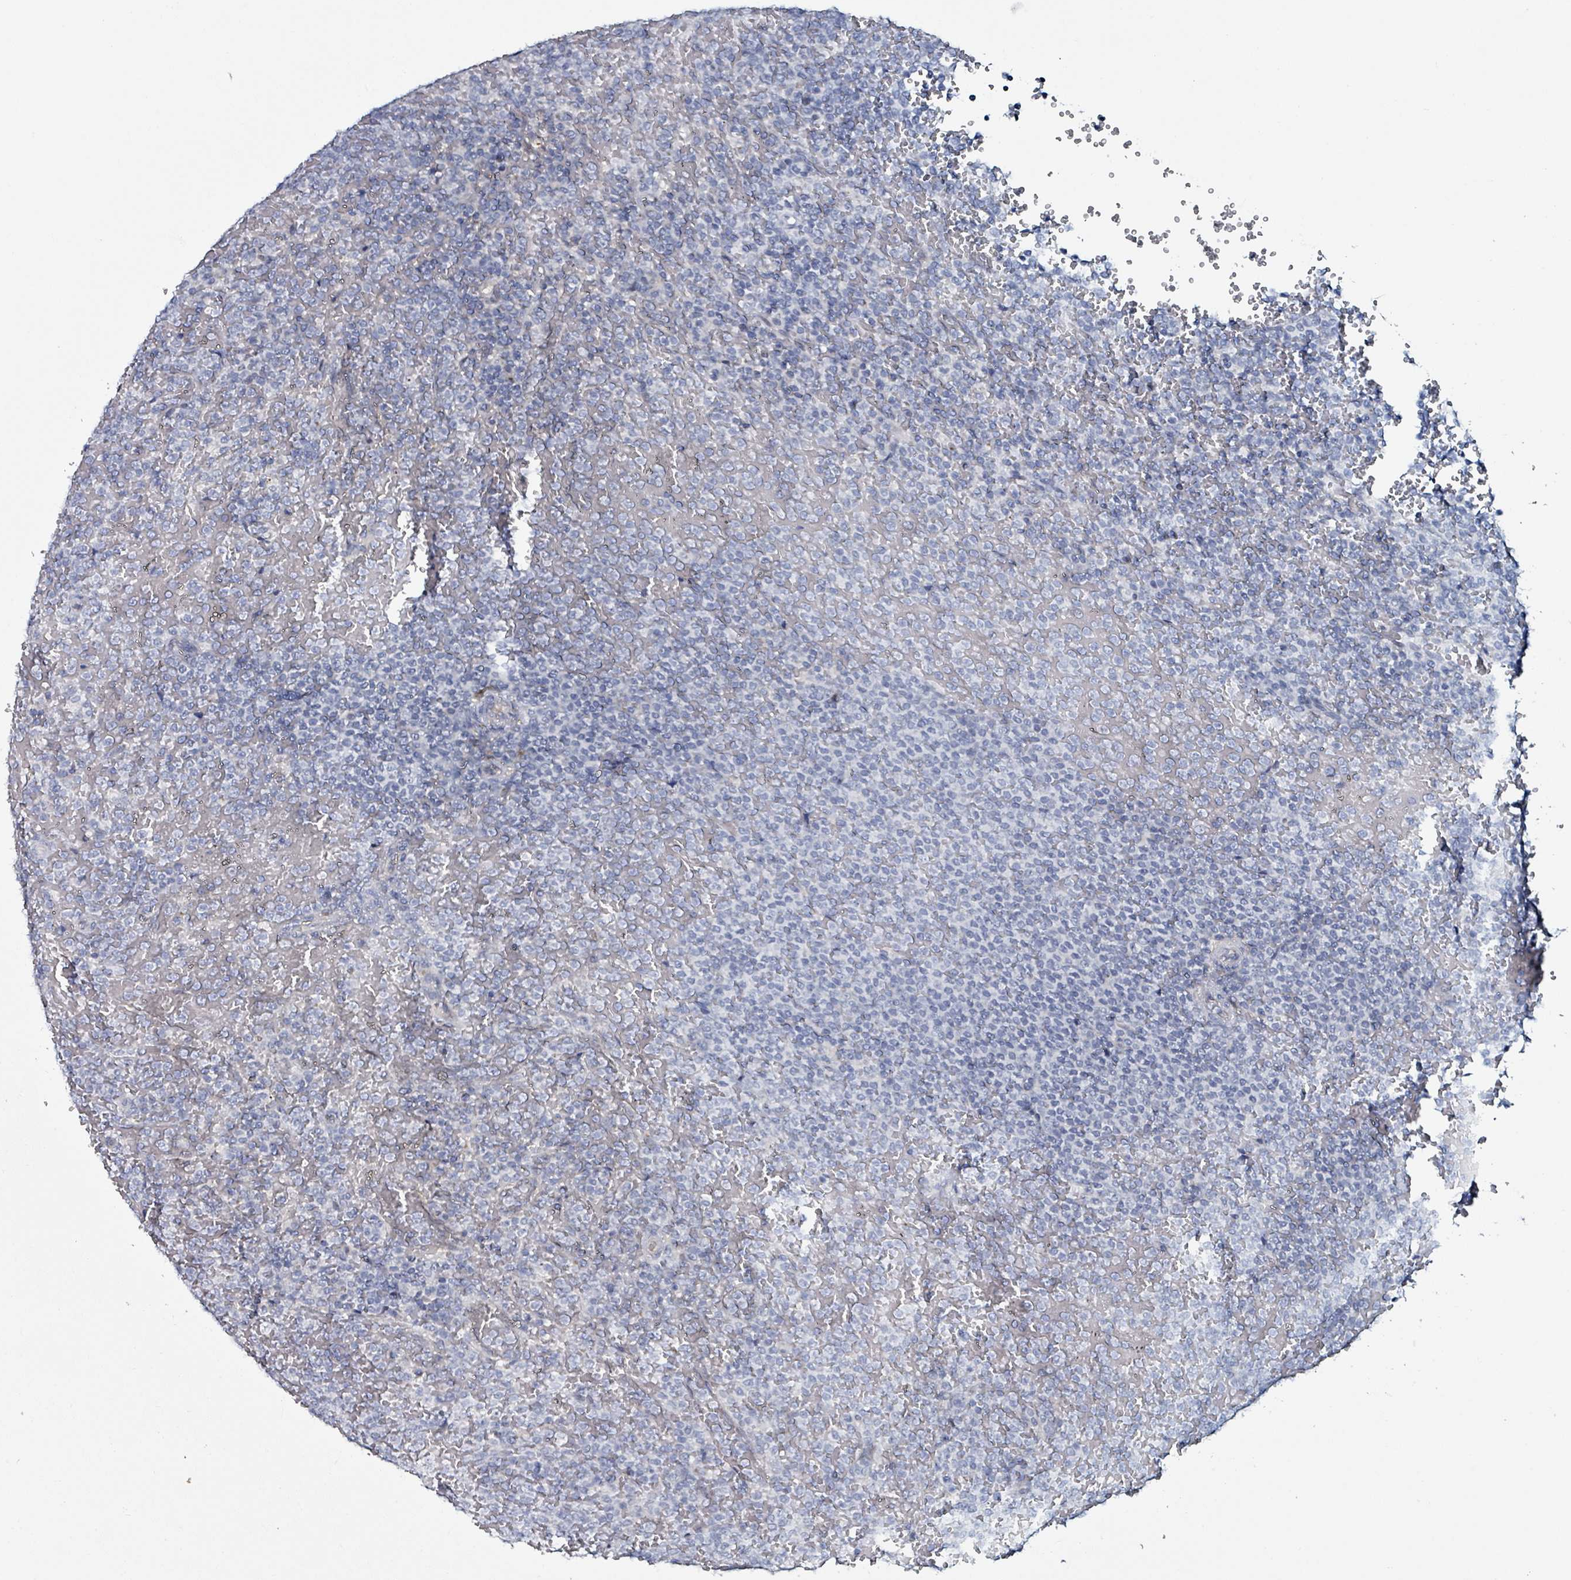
{"staining": {"intensity": "negative", "quantity": "none", "location": "none"}, "tissue": "lymphoma", "cell_type": "Tumor cells", "image_type": "cancer", "snomed": [{"axis": "morphology", "description": "Malignant lymphoma, non-Hodgkin's type, Low grade"}, {"axis": "topography", "description": "Spleen"}], "caption": "Tumor cells are negative for brown protein staining in lymphoma.", "gene": "B3GAT3", "patient": {"sex": "male", "age": 60}}